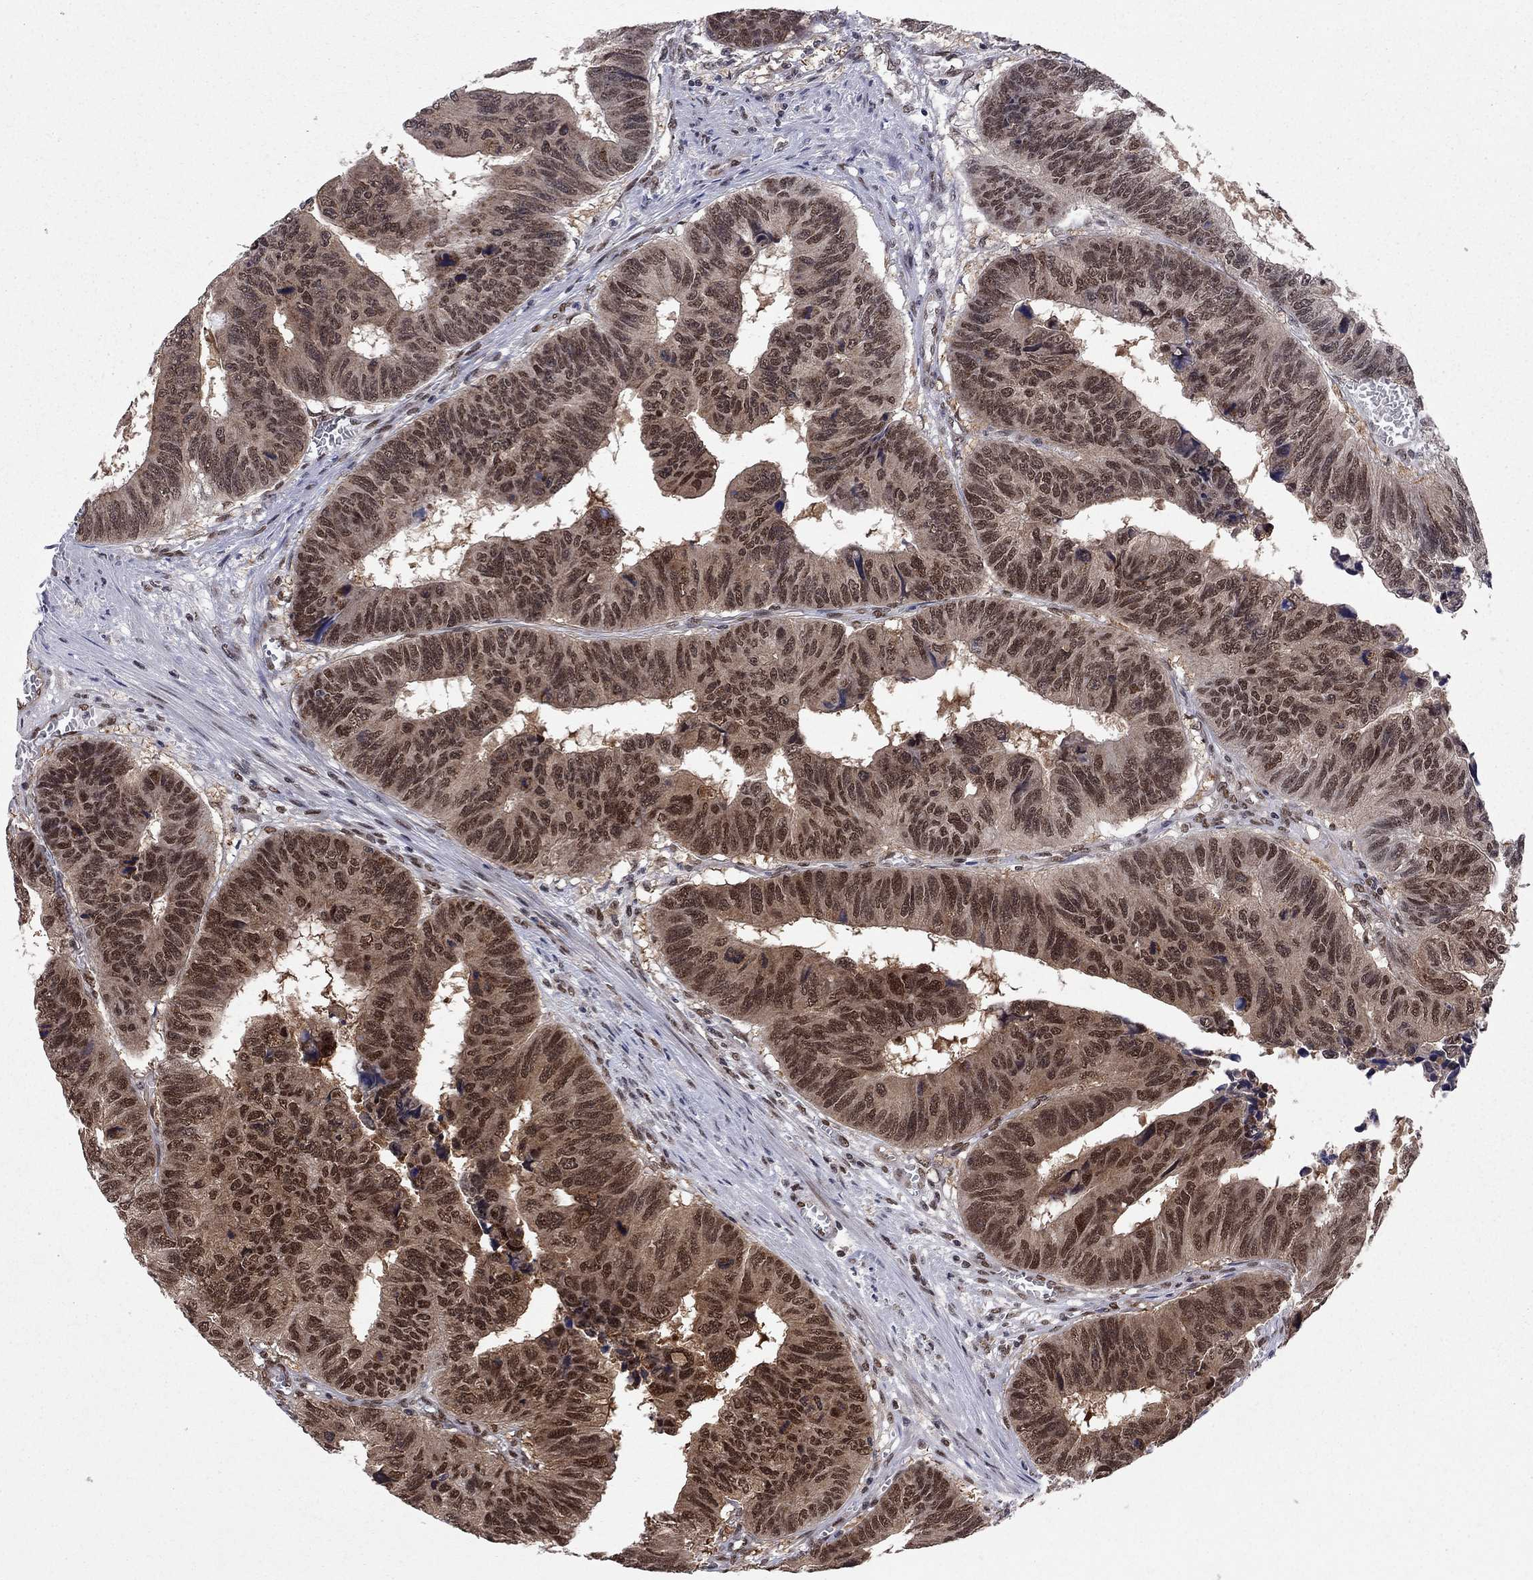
{"staining": {"intensity": "strong", "quantity": "<25%", "location": "nuclear"}, "tissue": "colorectal cancer", "cell_type": "Tumor cells", "image_type": "cancer", "snomed": [{"axis": "morphology", "description": "Adenocarcinoma, NOS"}, {"axis": "topography", "description": "Rectum"}], "caption": "Human colorectal cancer (adenocarcinoma) stained for a protein (brown) displays strong nuclear positive staining in approximately <25% of tumor cells.", "gene": "SAP30L", "patient": {"sex": "female", "age": 85}}